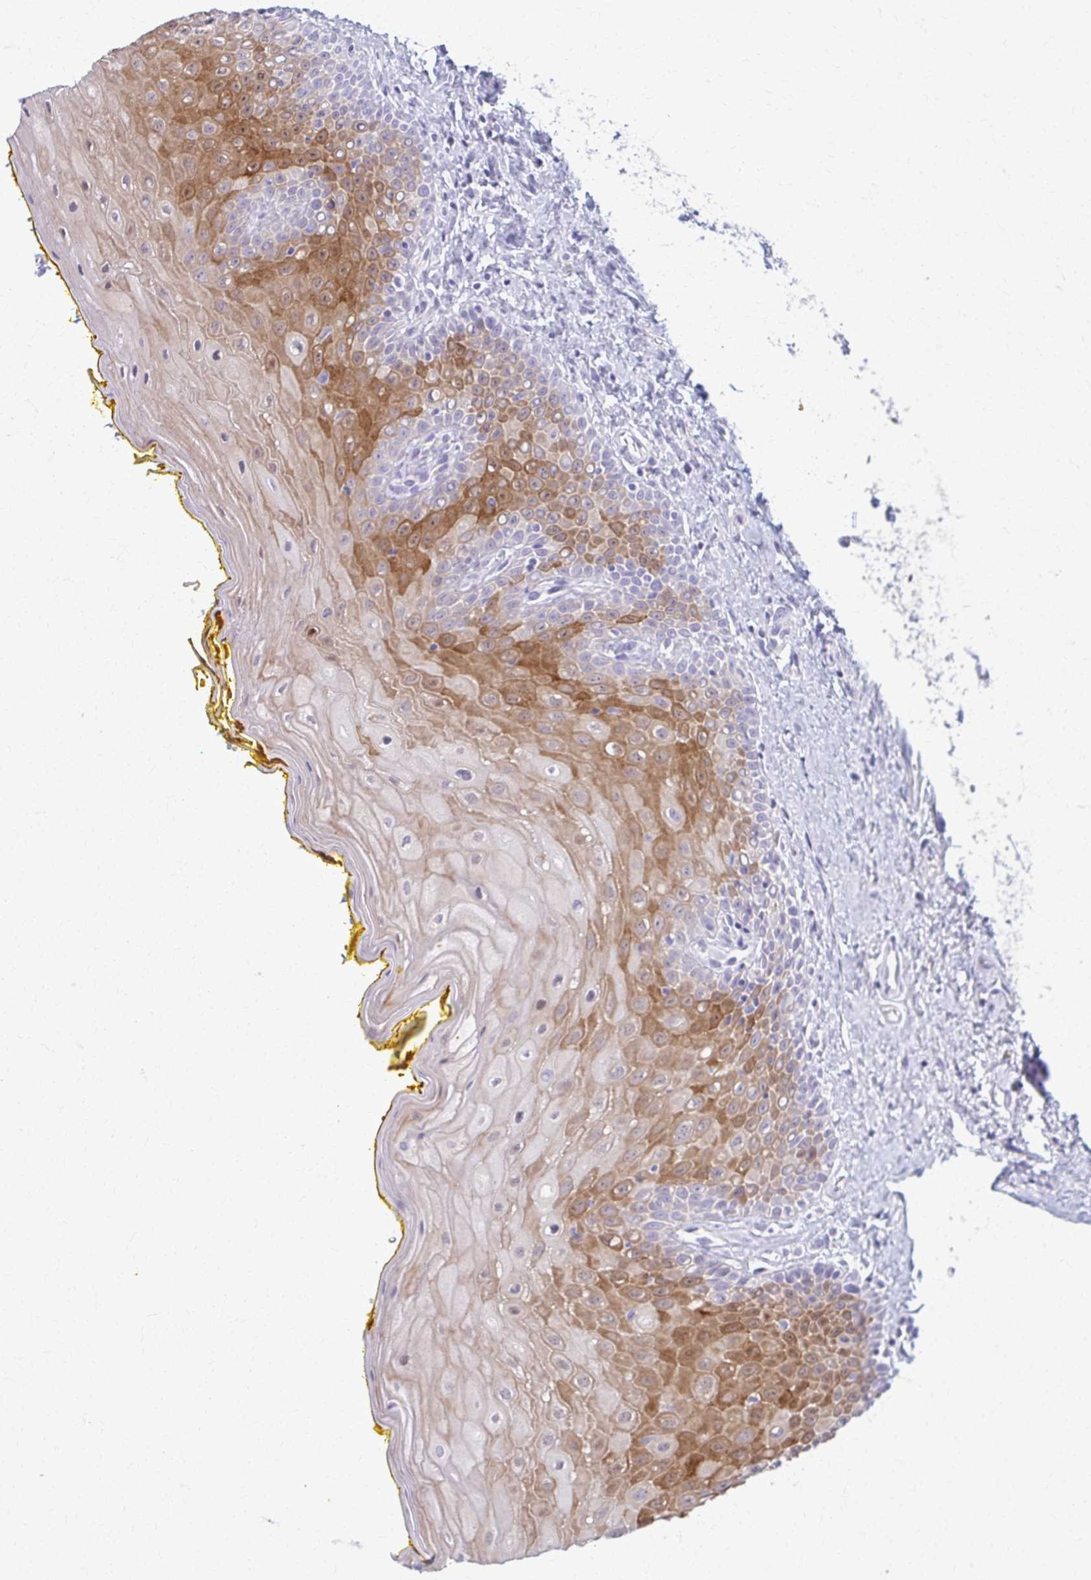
{"staining": {"intensity": "moderate", "quantity": "25%-75%", "location": "cytoplasmic/membranous"}, "tissue": "oral mucosa", "cell_type": "Squamous epithelial cells", "image_type": "normal", "snomed": [{"axis": "morphology", "description": "Normal tissue, NOS"}, {"axis": "morphology", "description": "Squamous cell carcinoma, NOS"}, {"axis": "topography", "description": "Oral tissue"}, {"axis": "topography", "description": "Head-Neck"}], "caption": "Protein staining reveals moderate cytoplasmic/membranous positivity in about 25%-75% of squamous epithelial cells in normal oral mucosa.", "gene": "ENSG00000275249", "patient": {"sex": "female", "age": 70}}